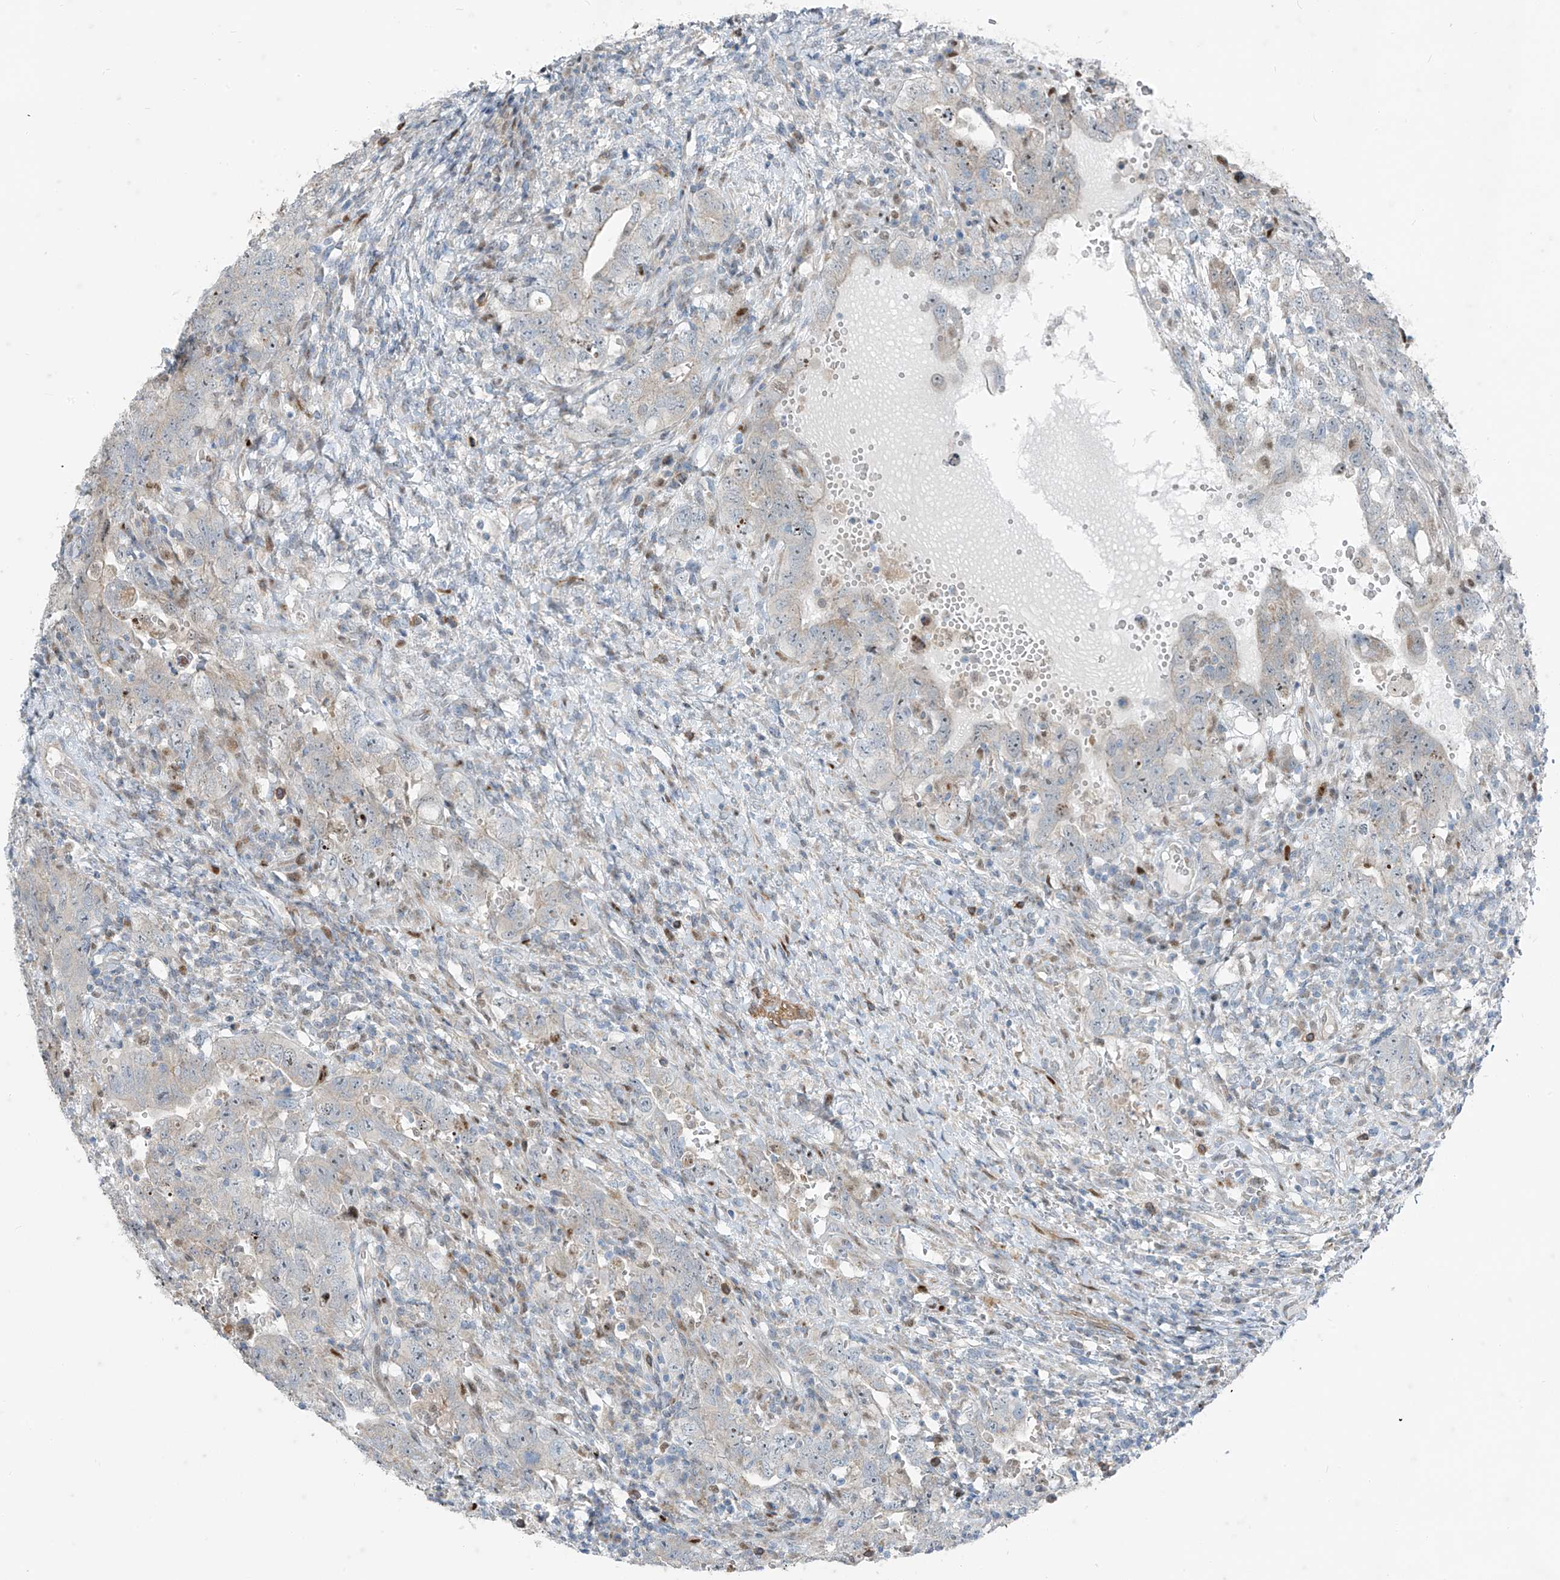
{"staining": {"intensity": "moderate", "quantity": "<25%", "location": "nuclear"}, "tissue": "testis cancer", "cell_type": "Tumor cells", "image_type": "cancer", "snomed": [{"axis": "morphology", "description": "Carcinoma, Embryonal, NOS"}, {"axis": "topography", "description": "Testis"}], "caption": "A low amount of moderate nuclear staining is appreciated in about <25% of tumor cells in testis cancer (embryonal carcinoma) tissue.", "gene": "PPCS", "patient": {"sex": "male", "age": 26}}